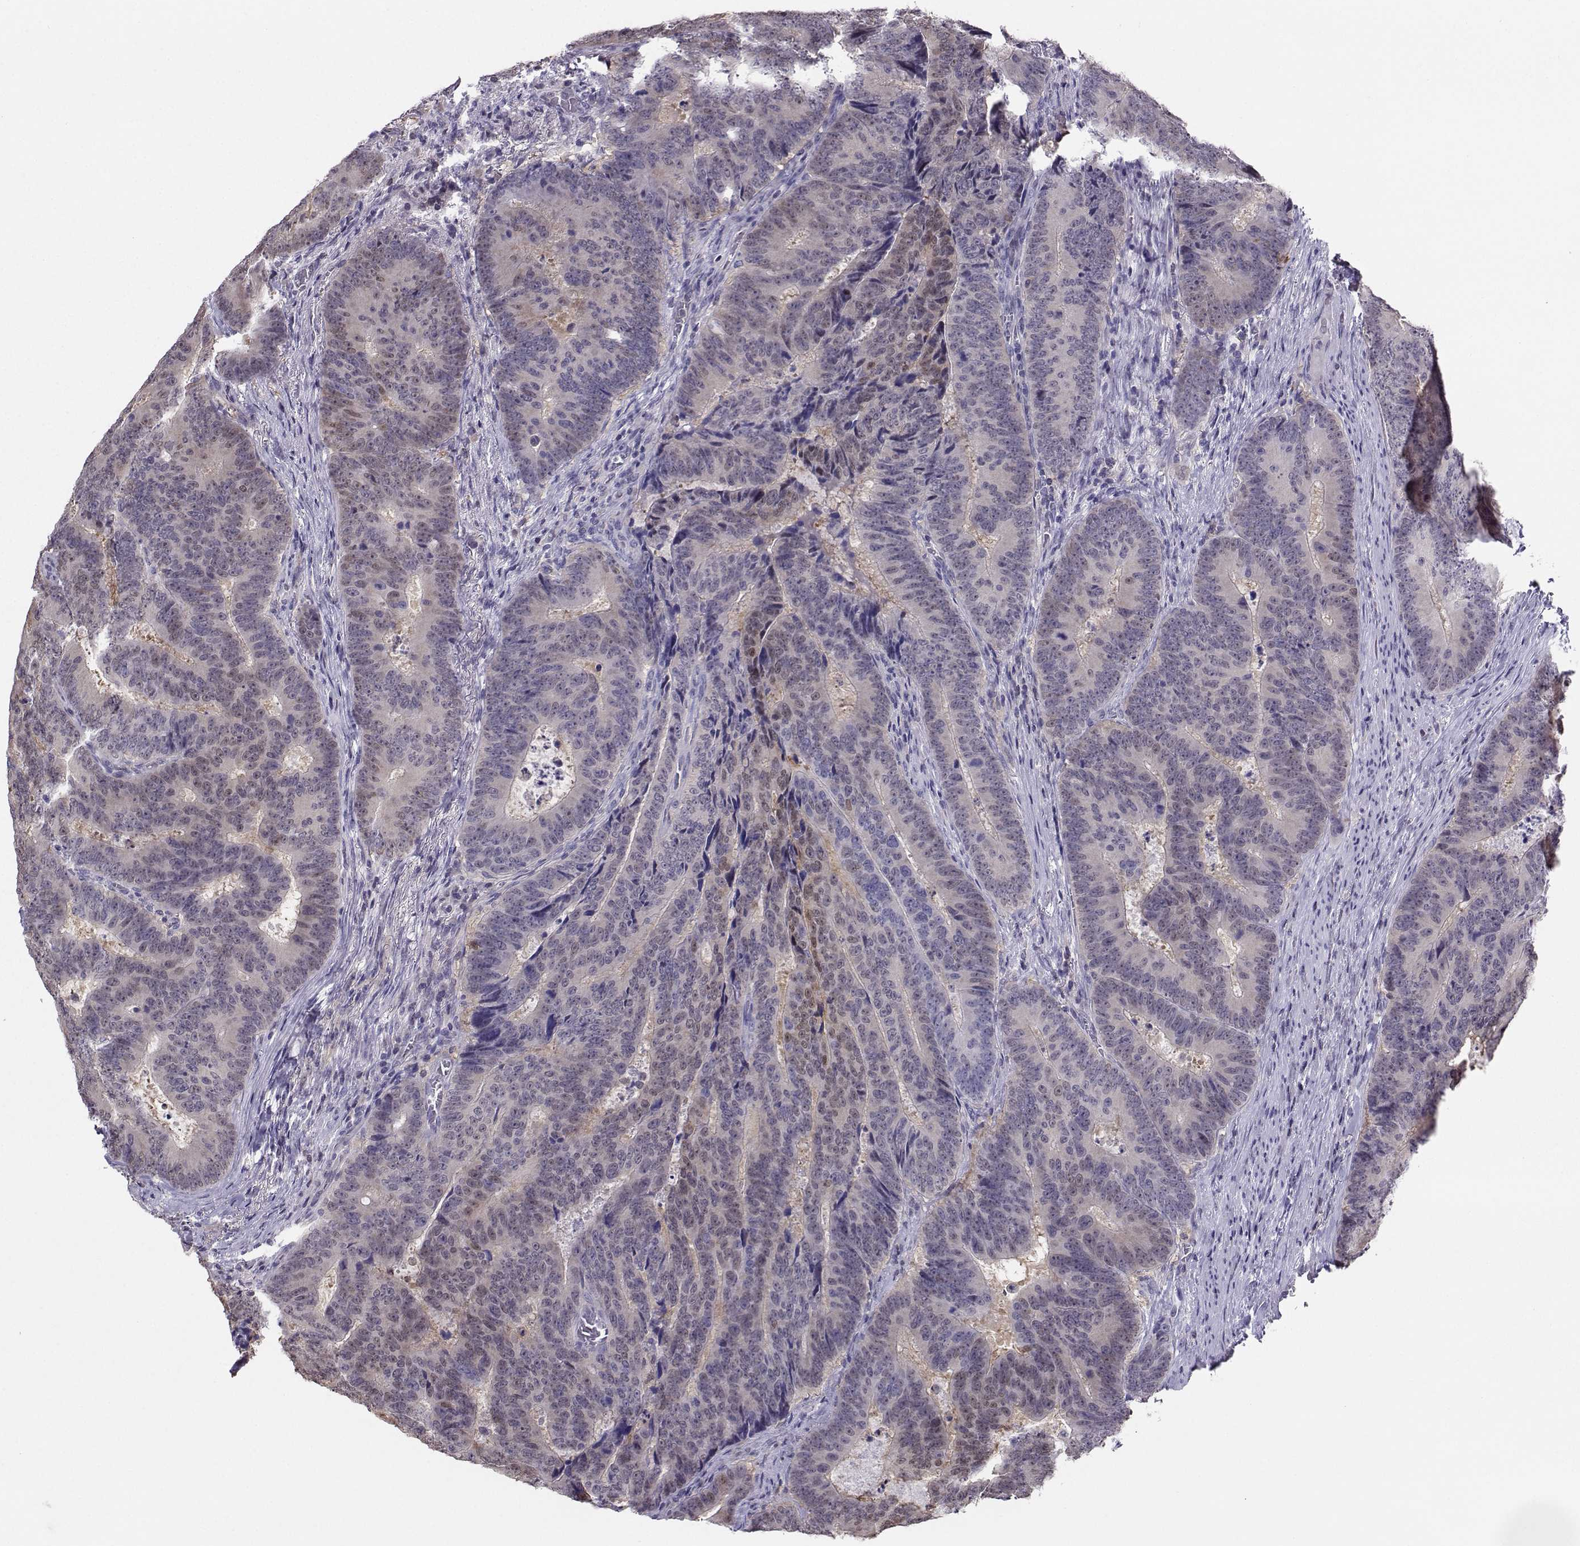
{"staining": {"intensity": "weak", "quantity": "<25%", "location": "cytoplasmic/membranous,nuclear"}, "tissue": "colorectal cancer", "cell_type": "Tumor cells", "image_type": "cancer", "snomed": [{"axis": "morphology", "description": "Adenocarcinoma, NOS"}, {"axis": "topography", "description": "Colon"}], "caption": "Colorectal adenocarcinoma was stained to show a protein in brown. There is no significant positivity in tumor cells.", "gene": "PGK1", "patient": {"sex": "female", "age": 82}}